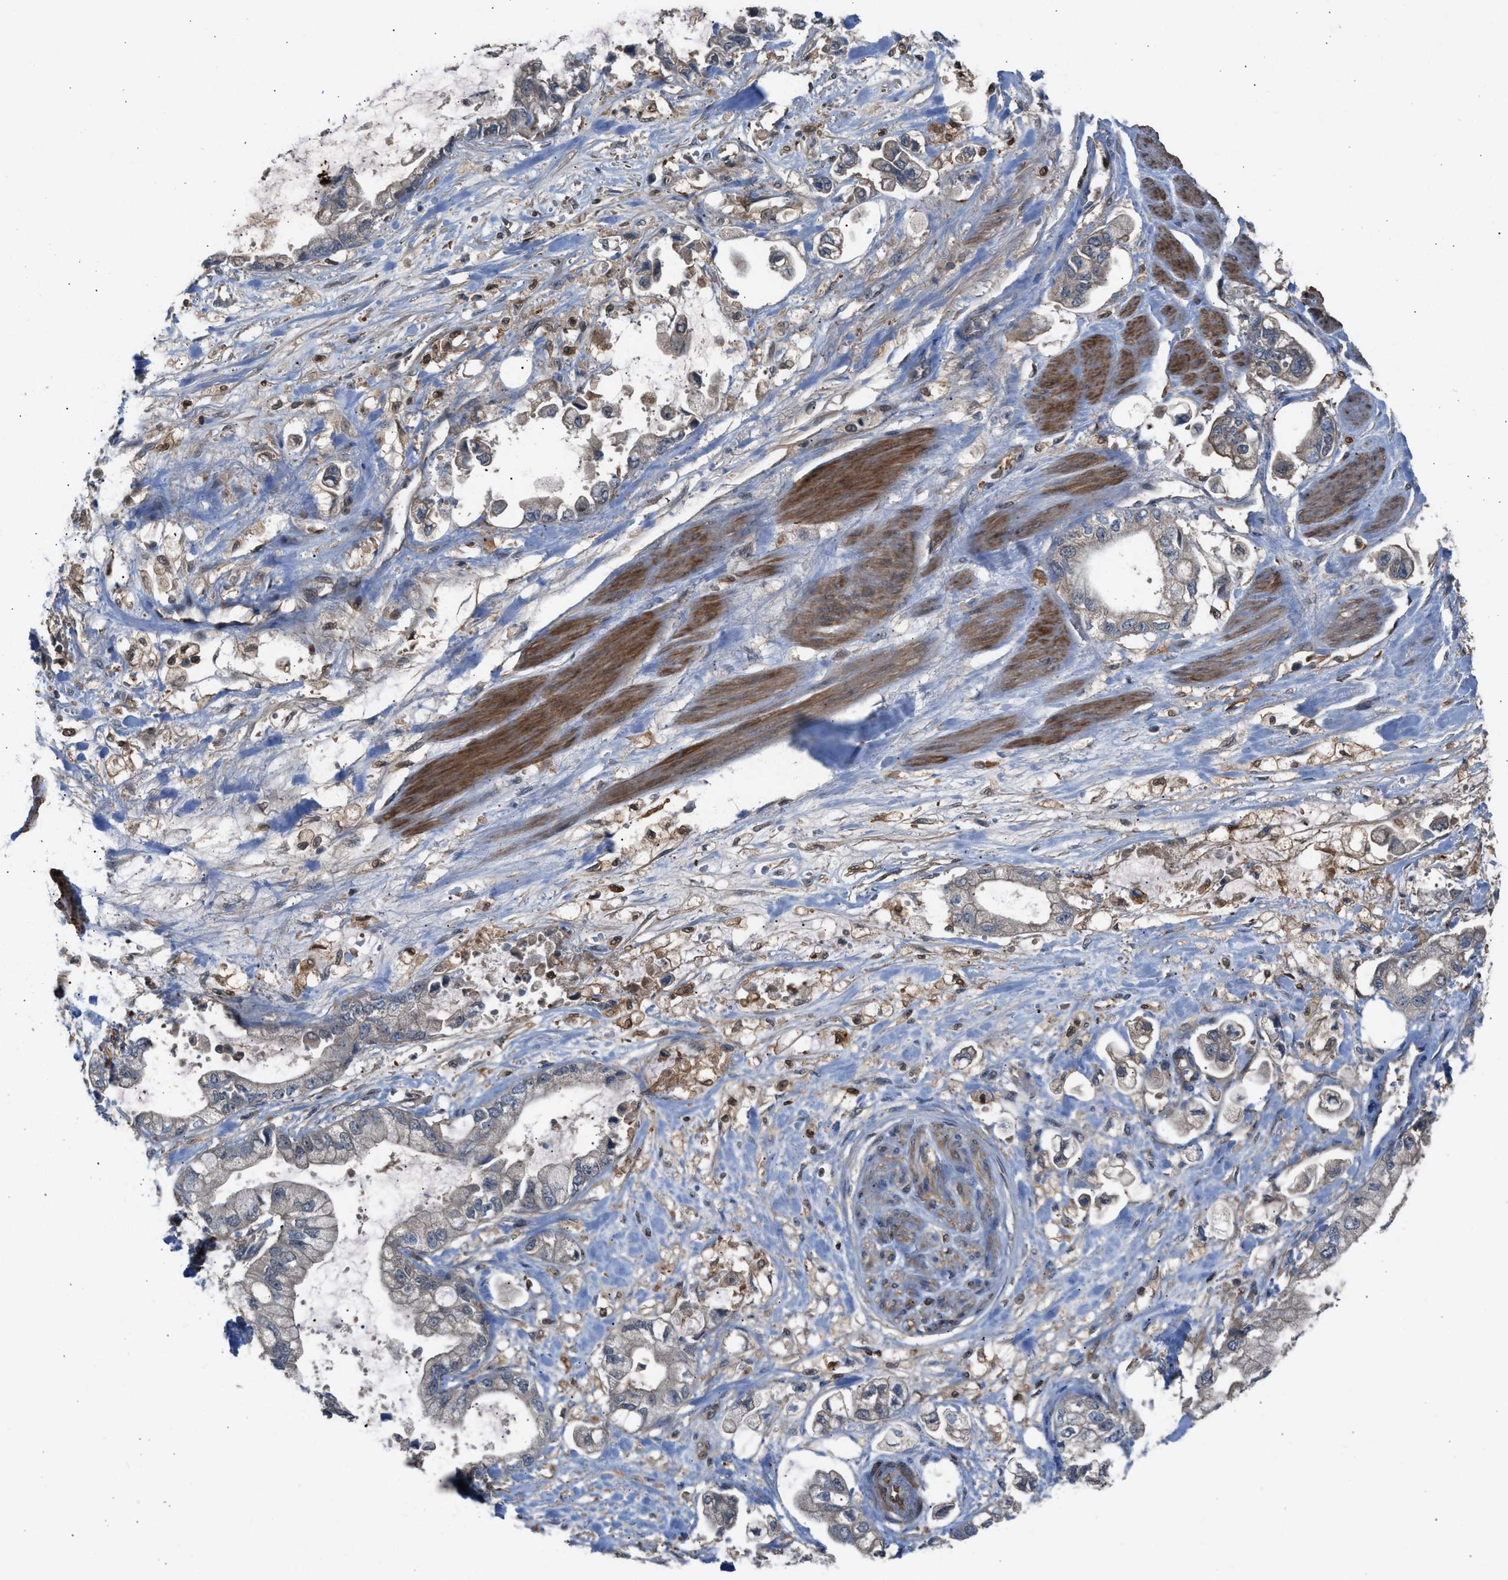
{"staining": {"intensity": "negative", "quantity": "none", "location": "none"}, "tissue": "stomach cancer", "cell_type": "Tumor cells", "image_type": "cancer", "snomed": [{"axis": "morphology", "description": "Normal tissue, NOS"}, {"axis": "morphology", "description": "Adenocarcinoma, NOS"}, {"axis": "topography", "description": "Stomach"}], "caption": "Tumor cells are negative for brown protein staining in stomach adenocarcinoma.", "gene": "TPK1", "patient": {"sex": "male", "age": 62}}